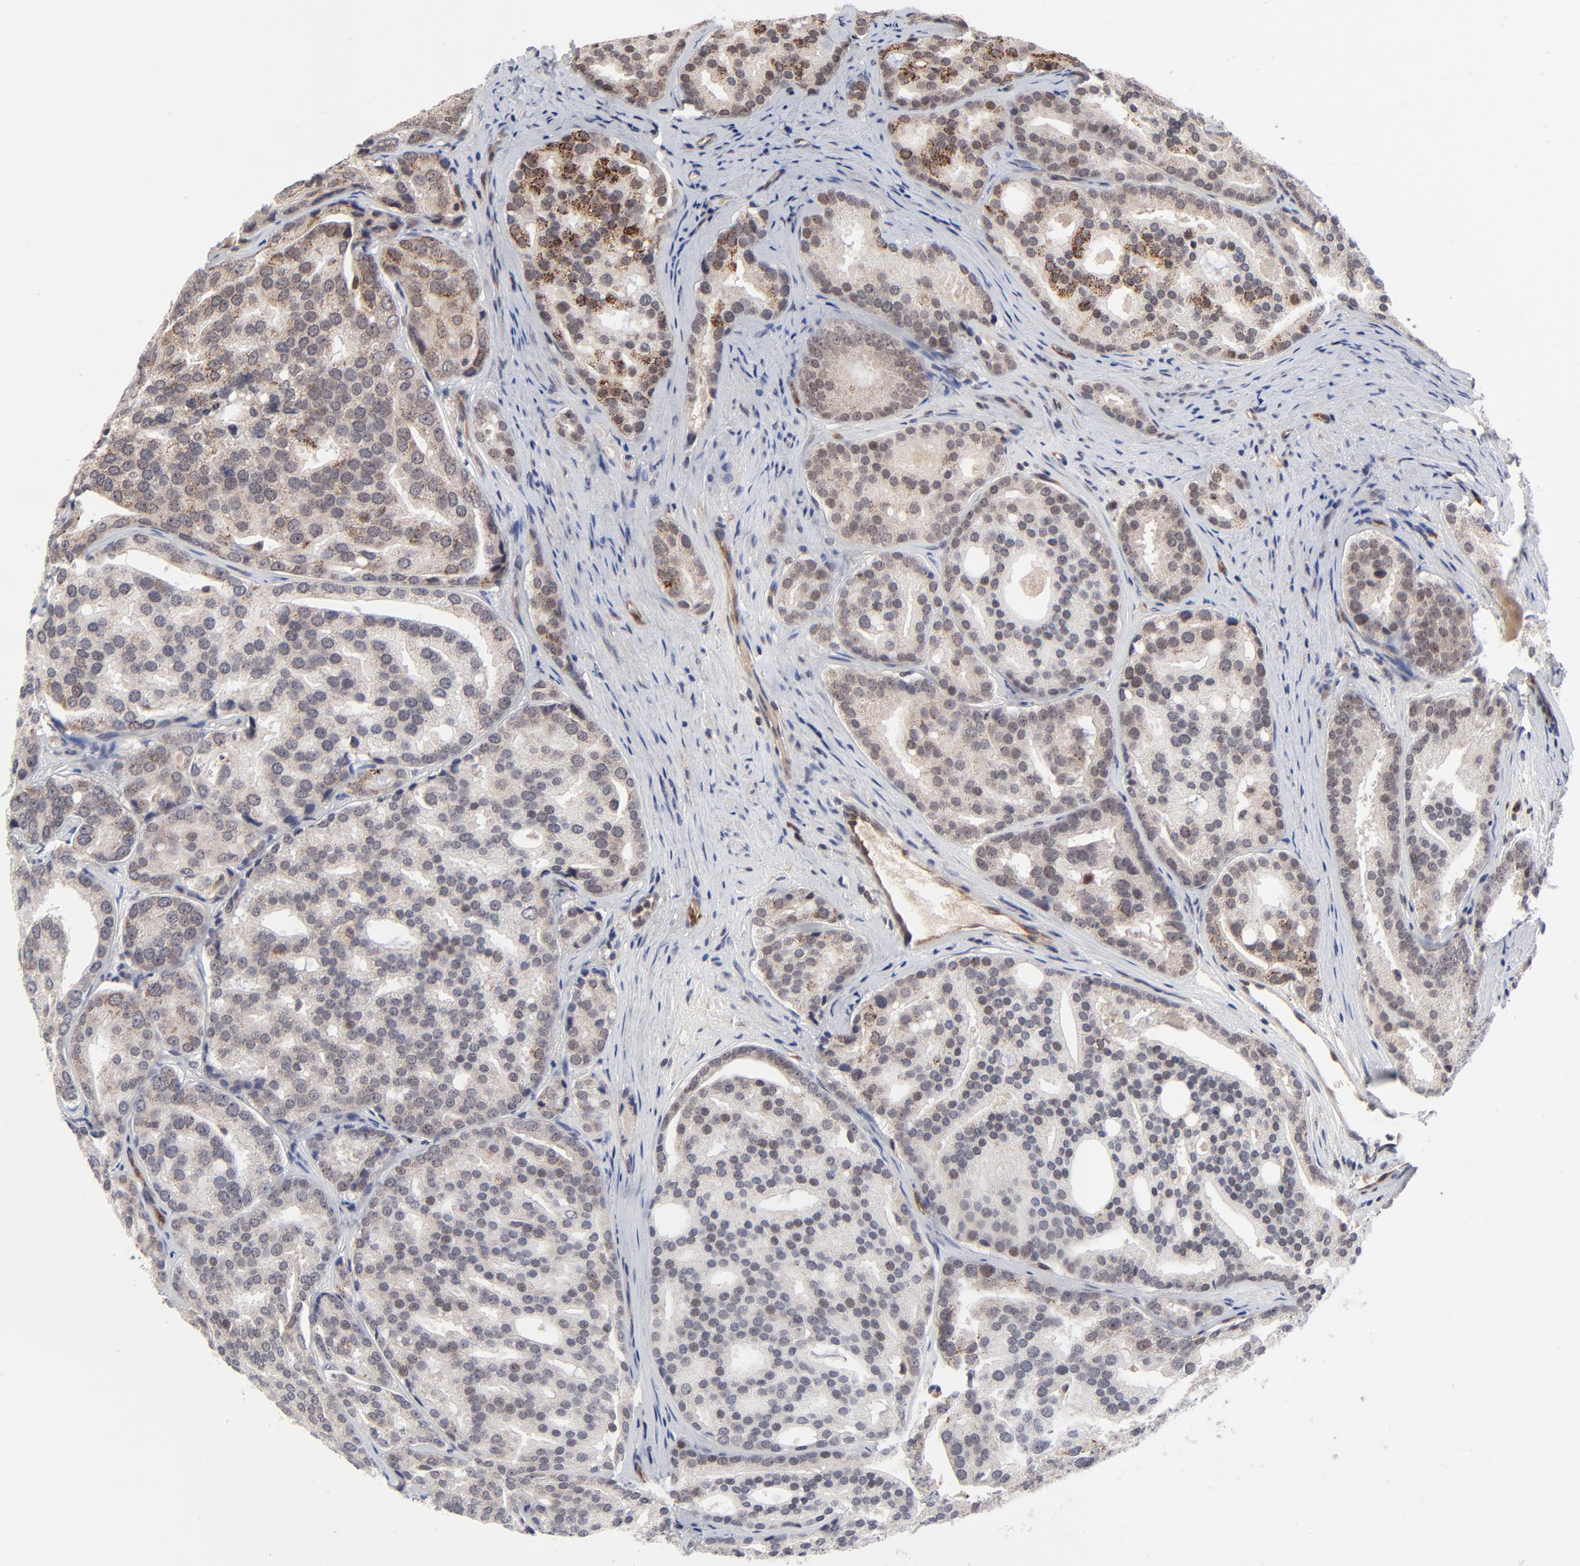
{"staining": {"intensity": "weak", "quantity": ">75%", "location": "cytoplasmic/membranous,nuclear"}, "tissue": "prostate cancer", "cell_type": "Tumor cells", "image_type": "cancer", "snomed": [{"axis": "morphology", "description": "Adenocarcinoma, High grade"}, {"axis": "topography", "description": "Prostate"}], "caption": "The photomicrograph demonstrates a brown stain indicating the presence of a protein in the cytoplasmic/membranous and nuclear of tumor cells in prostate cancer. (DAB IHC with brightfield microscopy, high magnification).", "gene": "CASP10", "patient": {"sex": "male", "age": 64}}